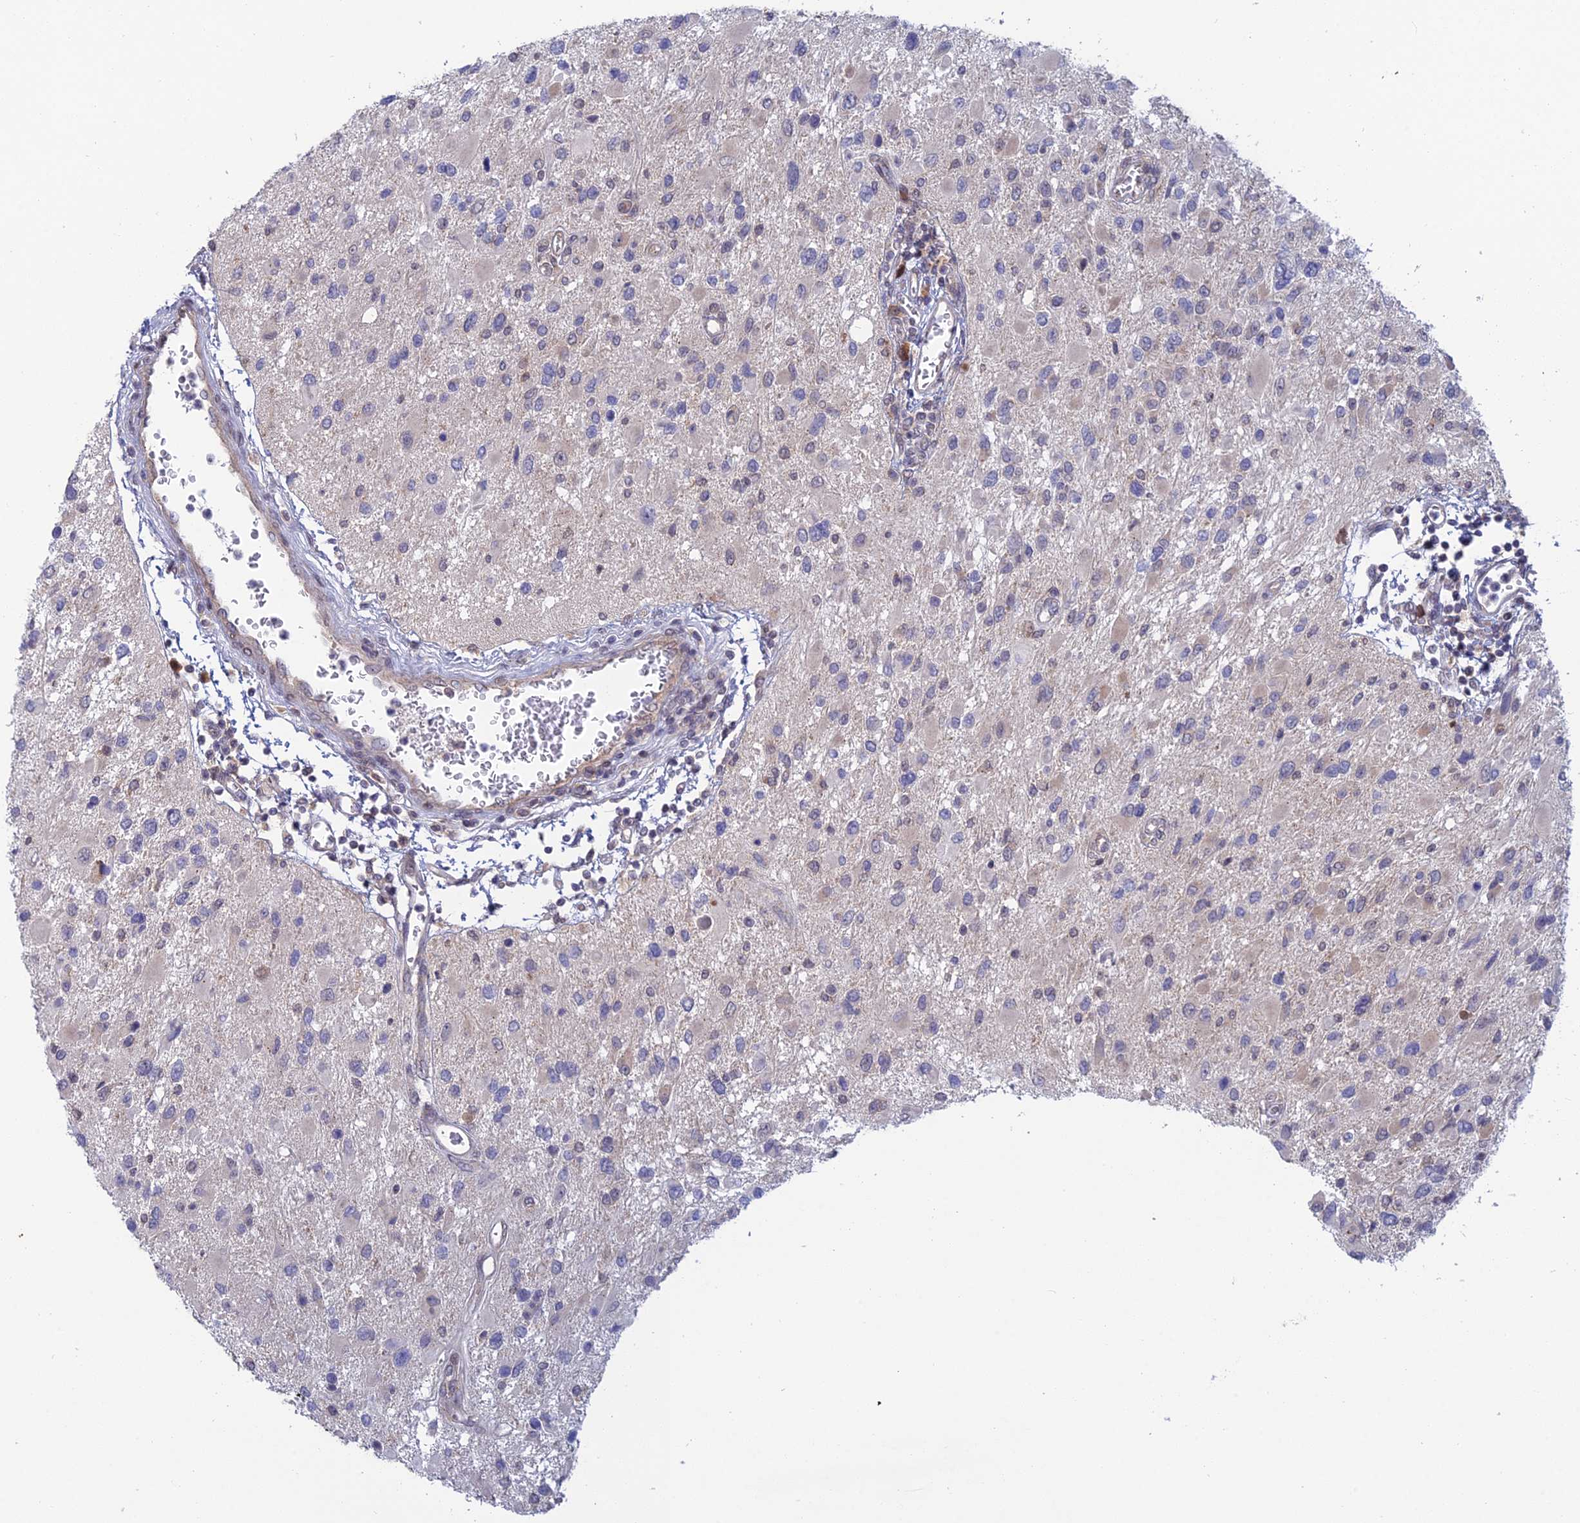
{"staining": {"intensity": "negative", "quantity": "none", "location": "none"}, "tissue": "glioma", "cell_type": "Tumor cells", "image_type": "cancer", "snomed": [{"axis": "morphology", "description": "Glioma, malignant, High grade"}, {"axis": "topography", "description": "Brain"}], "caption": "DAB (3,3'-diaminobenzidine) immunohistochemical staining of human malignant glioma (high-grade) shows no significant expression in tumor cells.", "gene": "SRA1", "patient": {"sex": "male", "age": 53}}